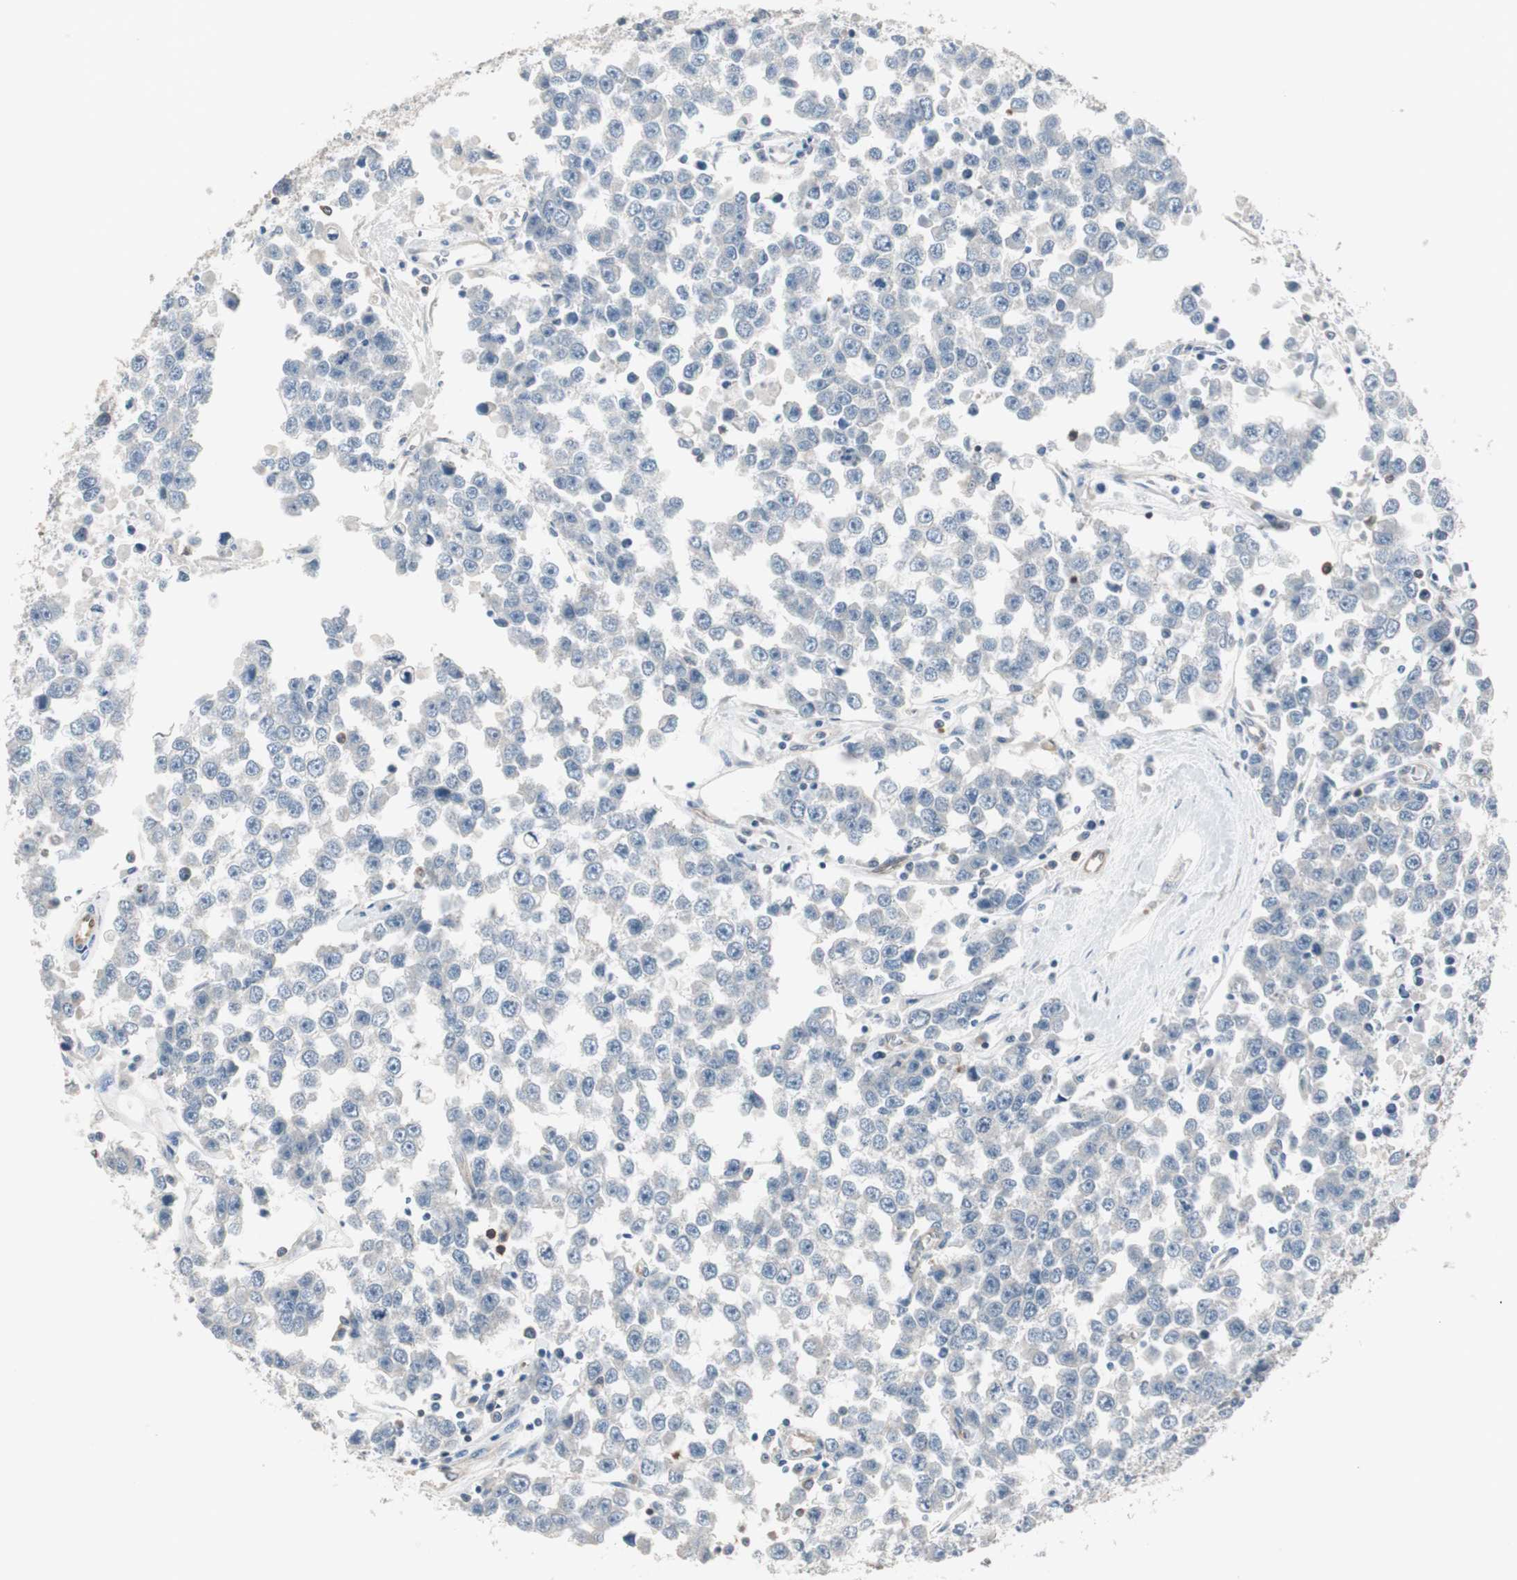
{"staining": {"intensity": "negative", "quantity": "none", "location": "none"}, "tissue": "testis cancer", "cell_type": "Tumor cells", "image_type": "cancer", "snomed": [{"axis": "morphology", "description": "Seminoma, NOS"}, {"axis": "morphology", "description": "Carcinoma, Embryonal, NOS"}, {"axis": "topography", "description": "Testis"}], "caption": "This is an immunohistochemistry micrograph of testis cancer (embryonal carcinoma). There is no staining in tumor cells.", "gene": "SWAP70", "patient": {"sex": "male", "age": 52}}